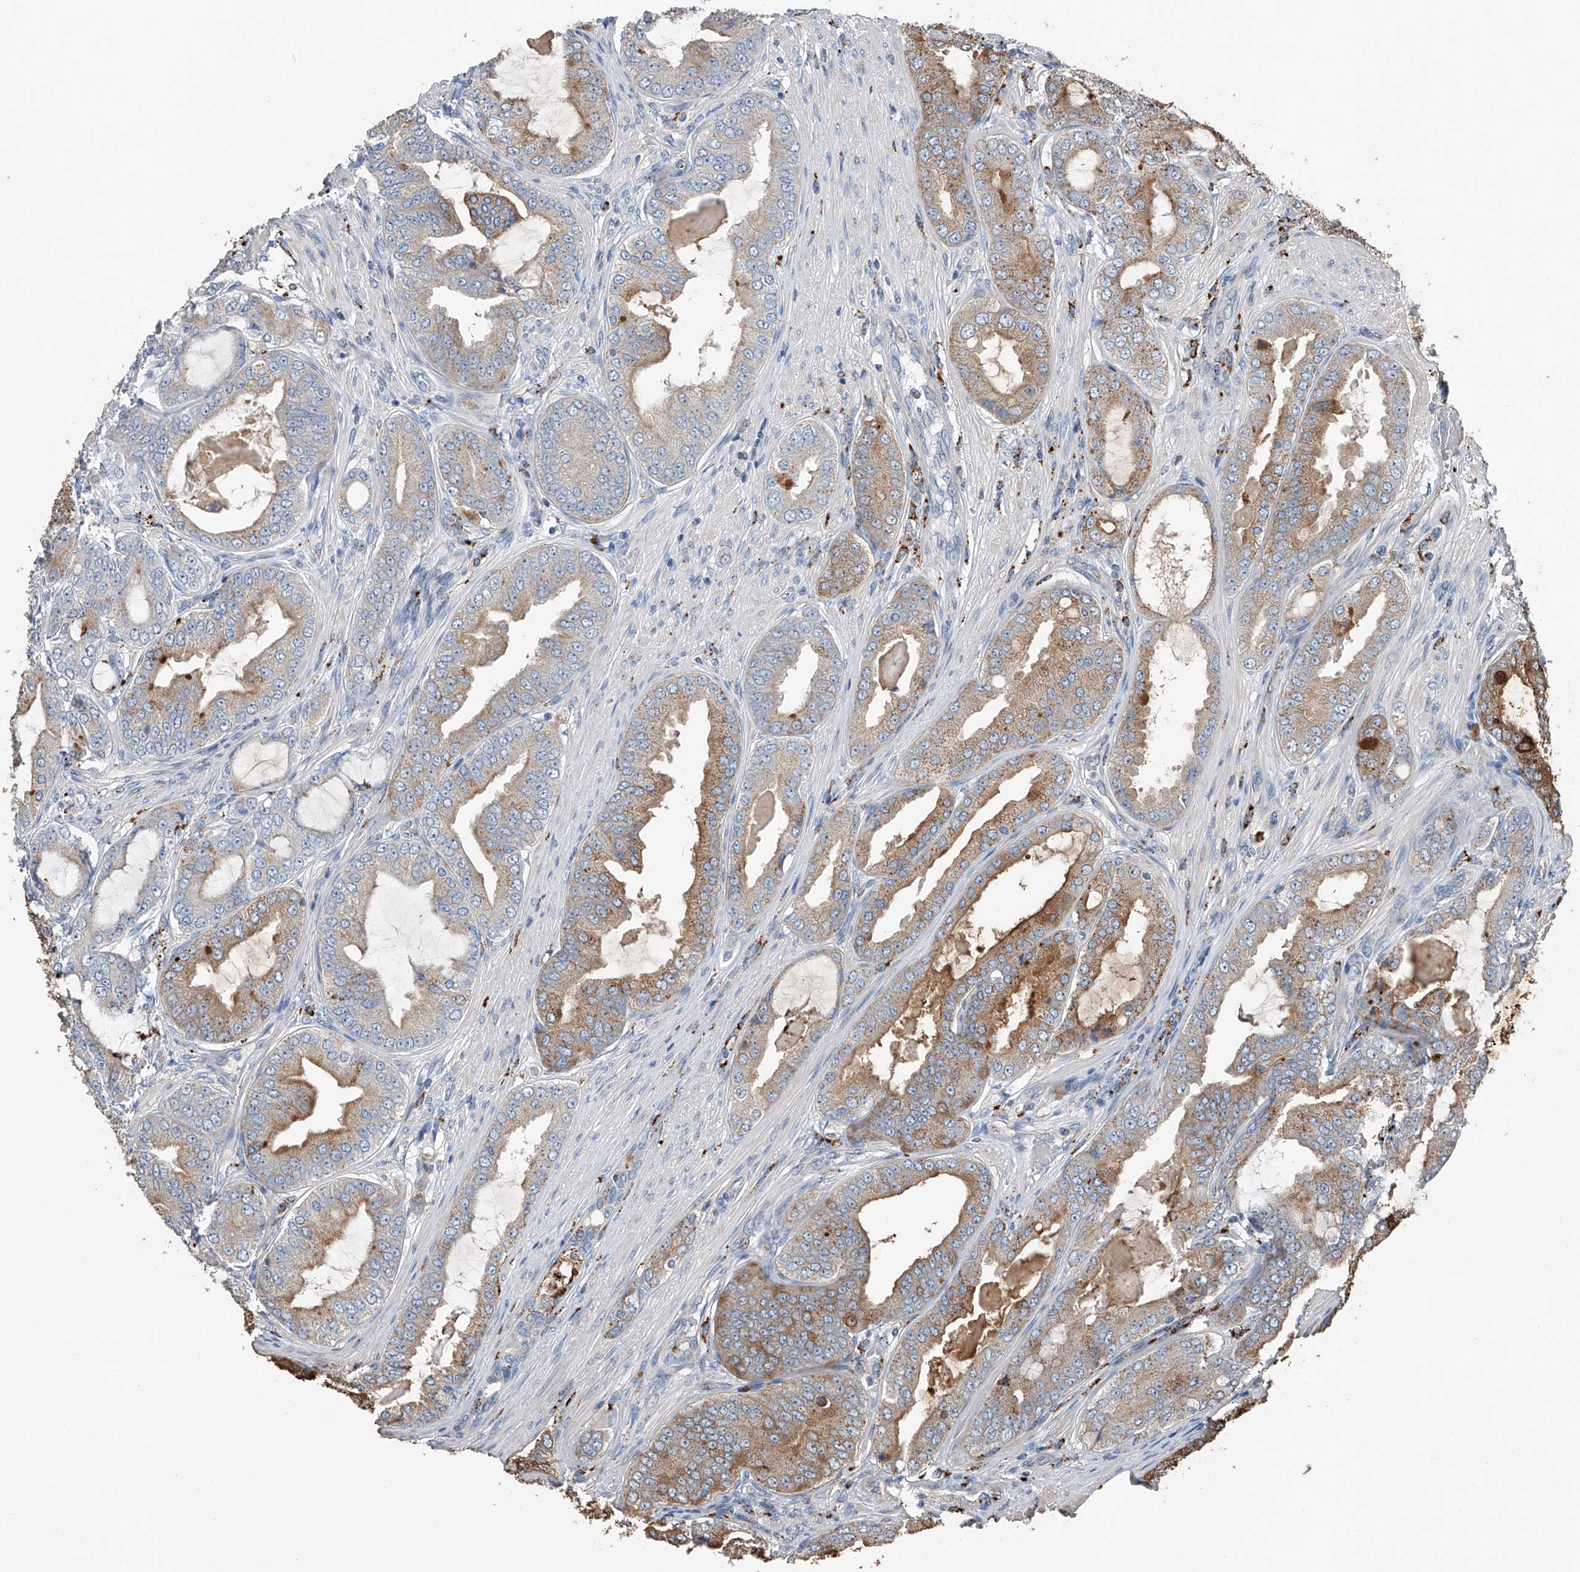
{"staining": {"intensity": "moderate", "quantity": ">75%", "location": "cytoplasmic/membranous"}, "tissue": "prostate cancer", "cell_type": "Tumor cells", "image_type": "cancer", "snomed": [{"axis": "morphology", "description": "Adenocarcinoma, High grade"}, {"axis": "topography", "description": "Prostate"}], "caption": "Immunohistochemical staining of human prostate adenocarcinoma (high-grade) exhibits medium levels of moderate cytoplasmic/membranous protein staining in about >75% of tumor cells.", "gene": "ZNF772", "patient": {"sex": "male", "age": 60}}